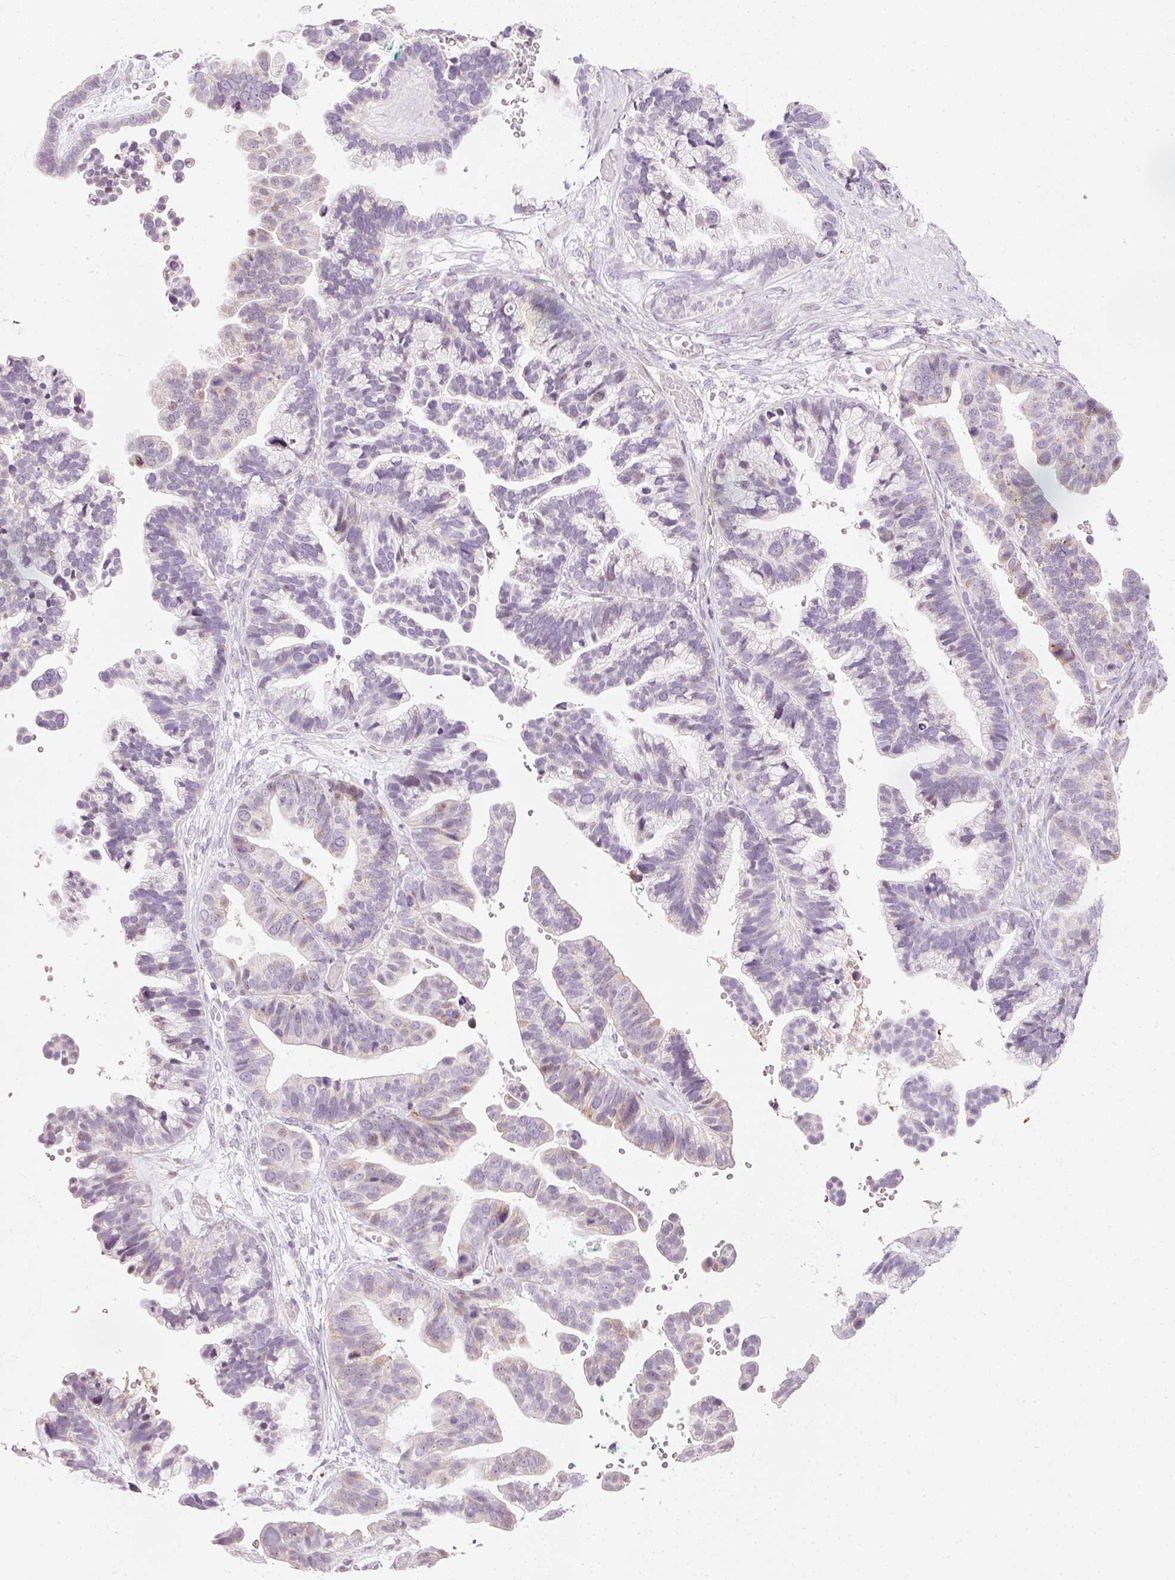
{"staining": {"intensity": "negative", "quantity": "none", "location": "none"}, "tissue": "ovarian cancer", "cell_type": "Tumor cells", "image_type": "cancer", "snomed": [{"axis": "morphology", "description": "Cystadenocarcinoma, serous, NOS"}, {"axis": "topography", "description": "Ovary"}], "caption": "Ovarian cancer (serous cystadenocarcinoma) stained for a protein using immunohistochemistry (IHC) exhibits no expression tumor cells.", "gene": "RNF39", "patient": {"sex": "female", "age": 56}}